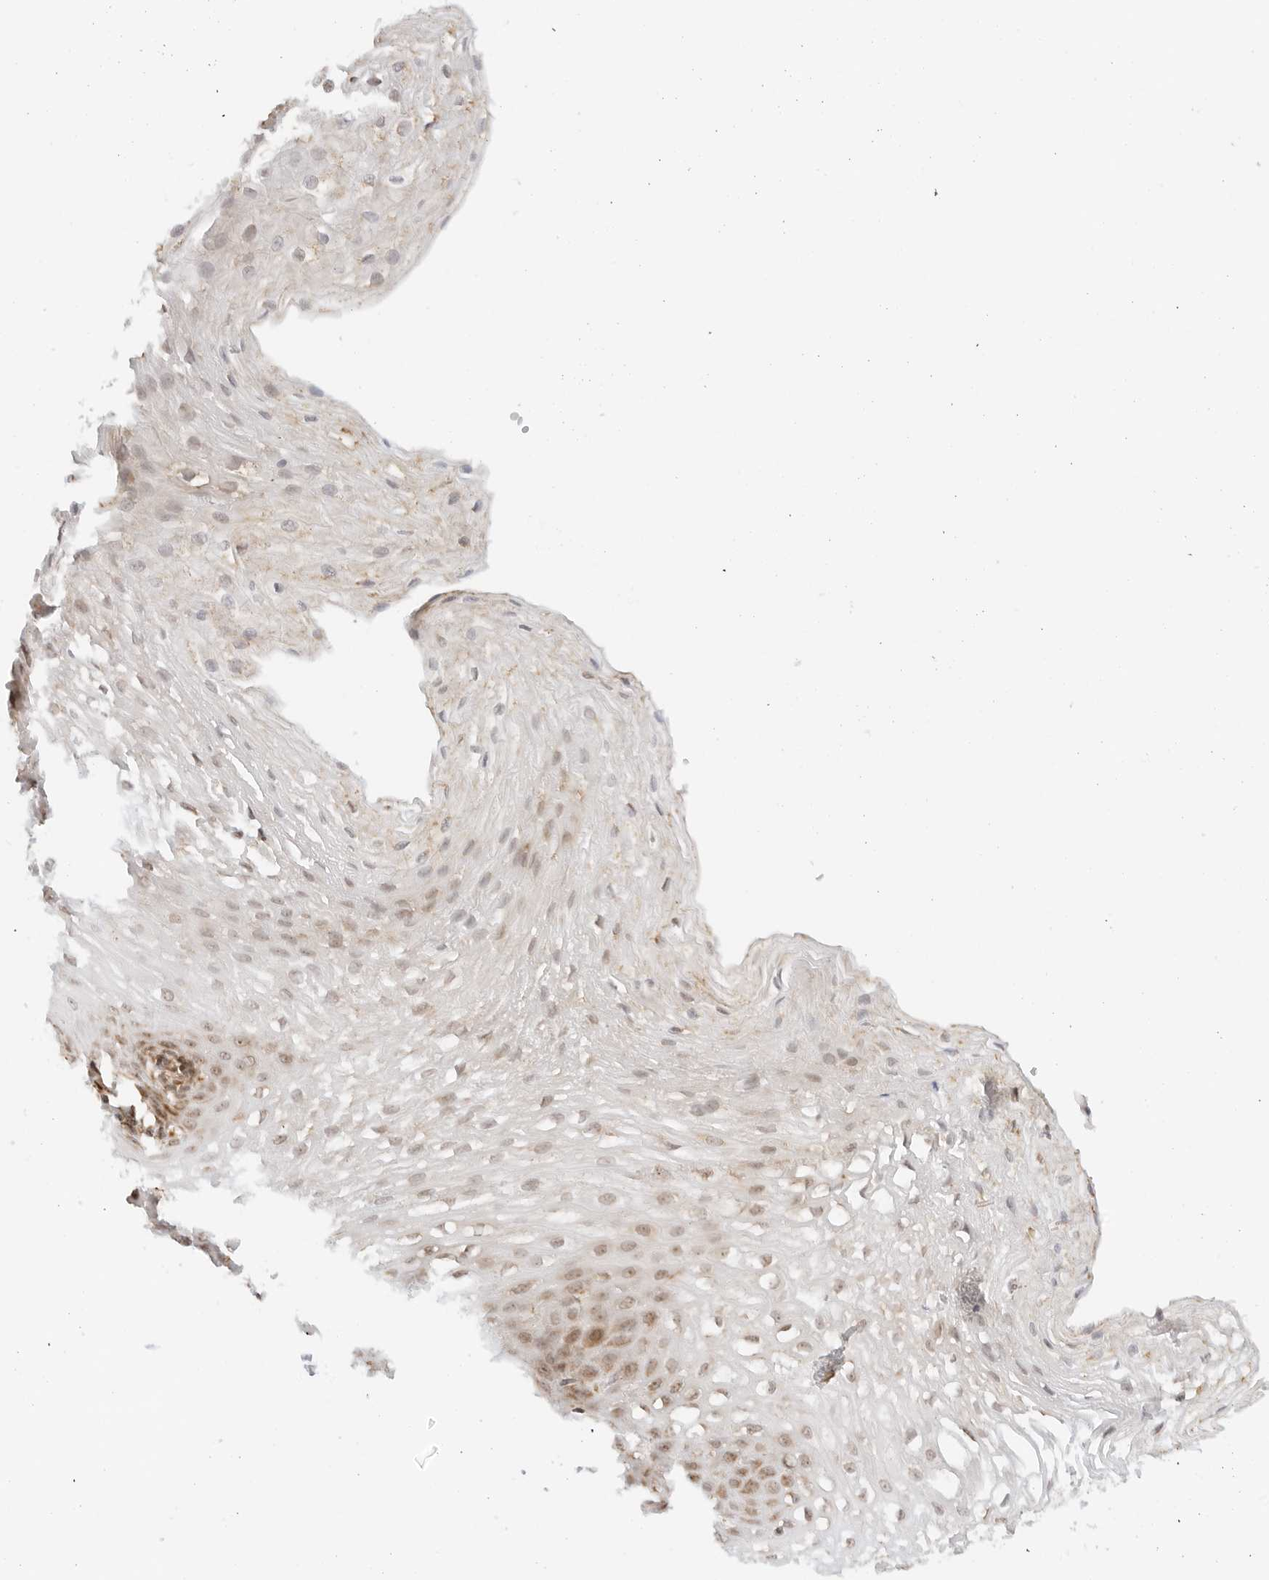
{"staining": {"intensity": "moderate", "quantity": "25%-75%", "location": "cytoplasmic/membranous,nuclear"}, "tissue": "esophagus", "cell_type": "Squamous epithelial cells", "image_type": "normal", "snomed": [{"axis": "morphology", "description": "Normal tissue, NOS"}, {"axis": "topography", "description": "Esophagus"}], "caption": "This image exhibits immunohistochemistry staining of normal human esophagus, with medium moderate cytoplasmic/membranous,nuclear expression in about 25%-75% of squamous epithelial cells.", "gene": "GORAB", "patient": {"sex": "female", "age": 66}}